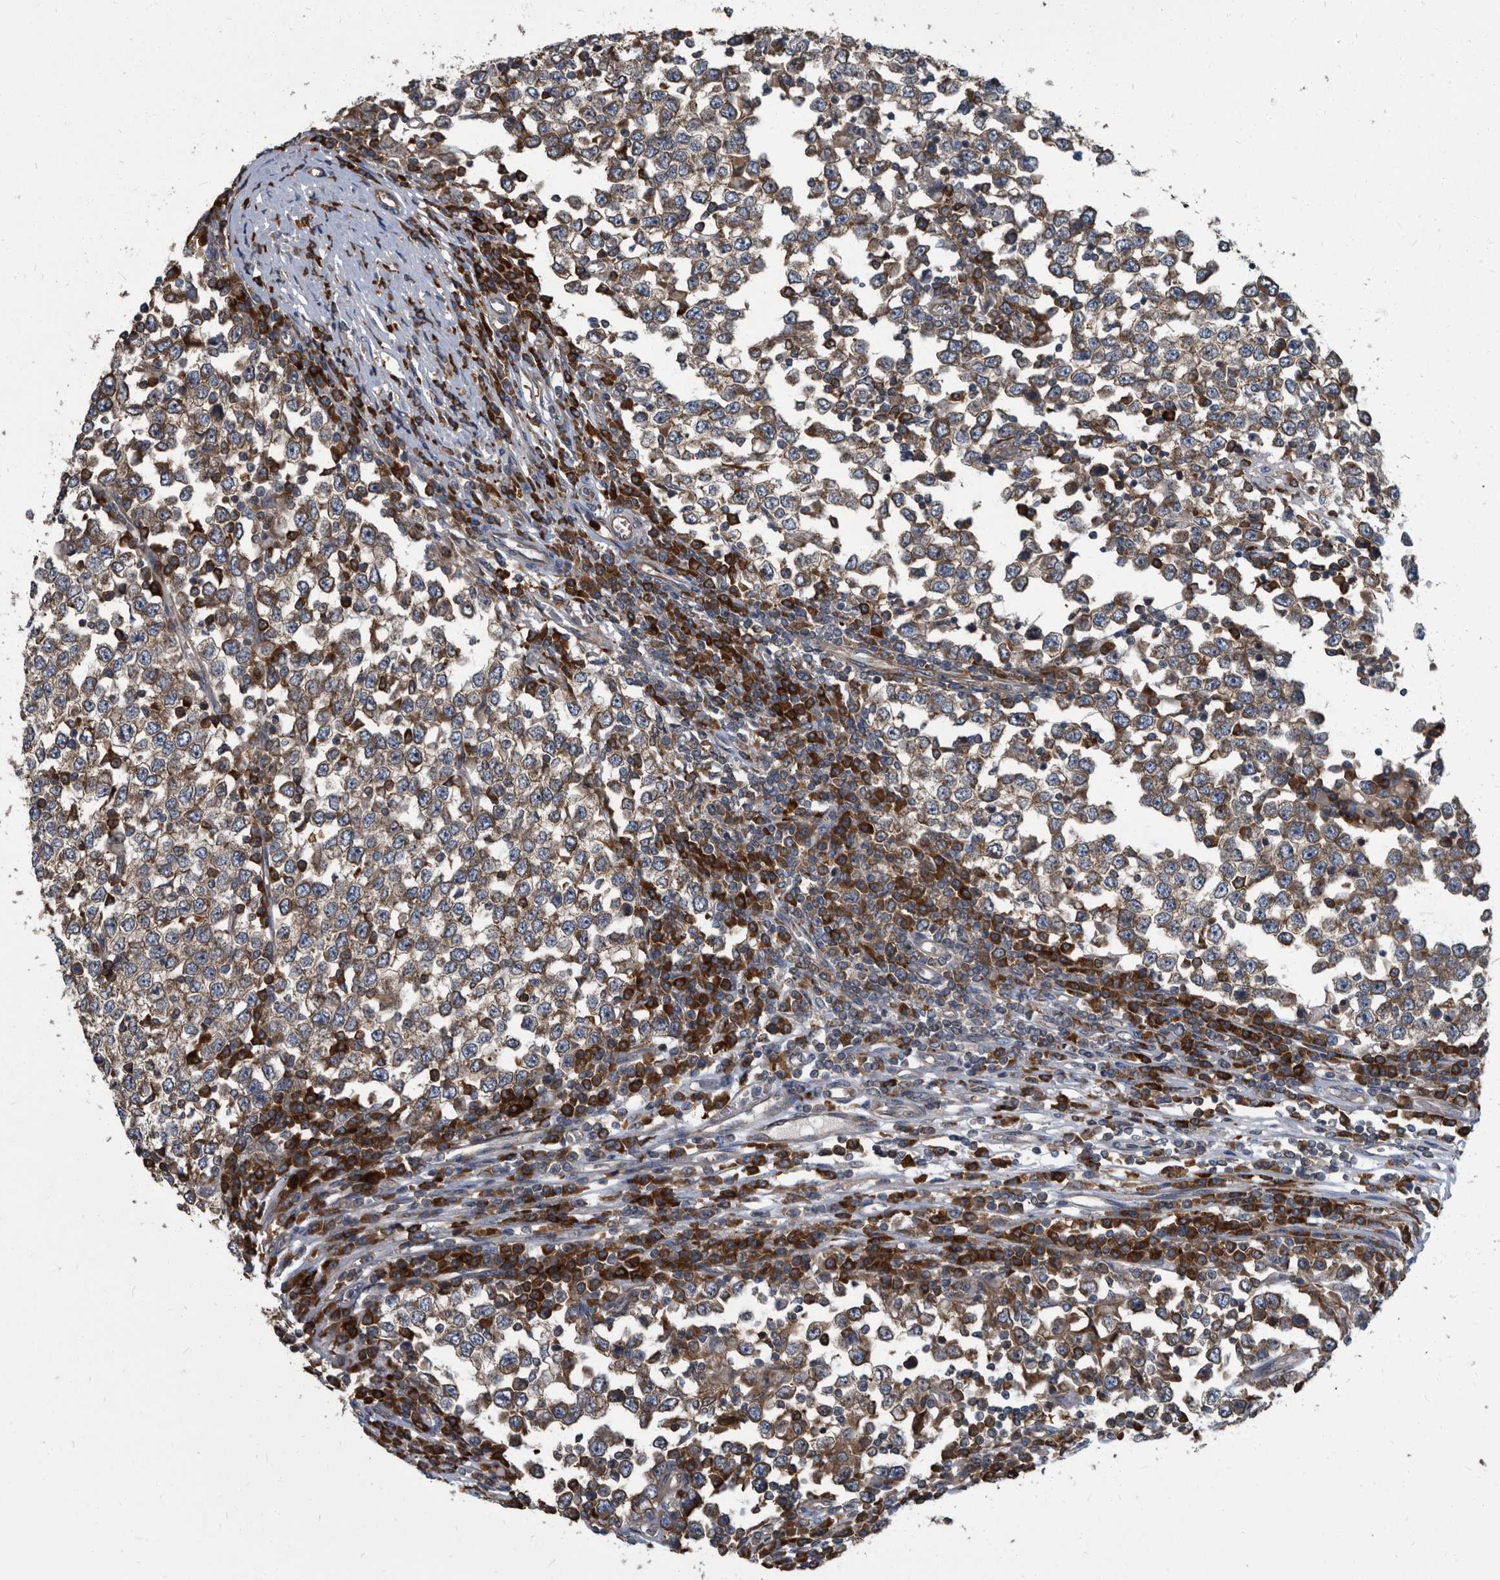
{"staining": {"intensity": "moderate", "quantity": "<25%", "location": "cytoplasmic/membranous"}, "tissue": "testis cancer", "cell_type": "Tumor cells", "image_type": "cancer", "snomed": [{"axis": "morphology", "description": "Seminoma, NOS"}, {"axis": "topography", "description": "Testis"}], "caption": "Seminoma (testis) stained for a protein (brown) reveals moderate cytoplasmic/membranous positive staining in about <25% of tumor cells.", "gene": "CDV3", "patient": {"sex": "male", "age": 65}}